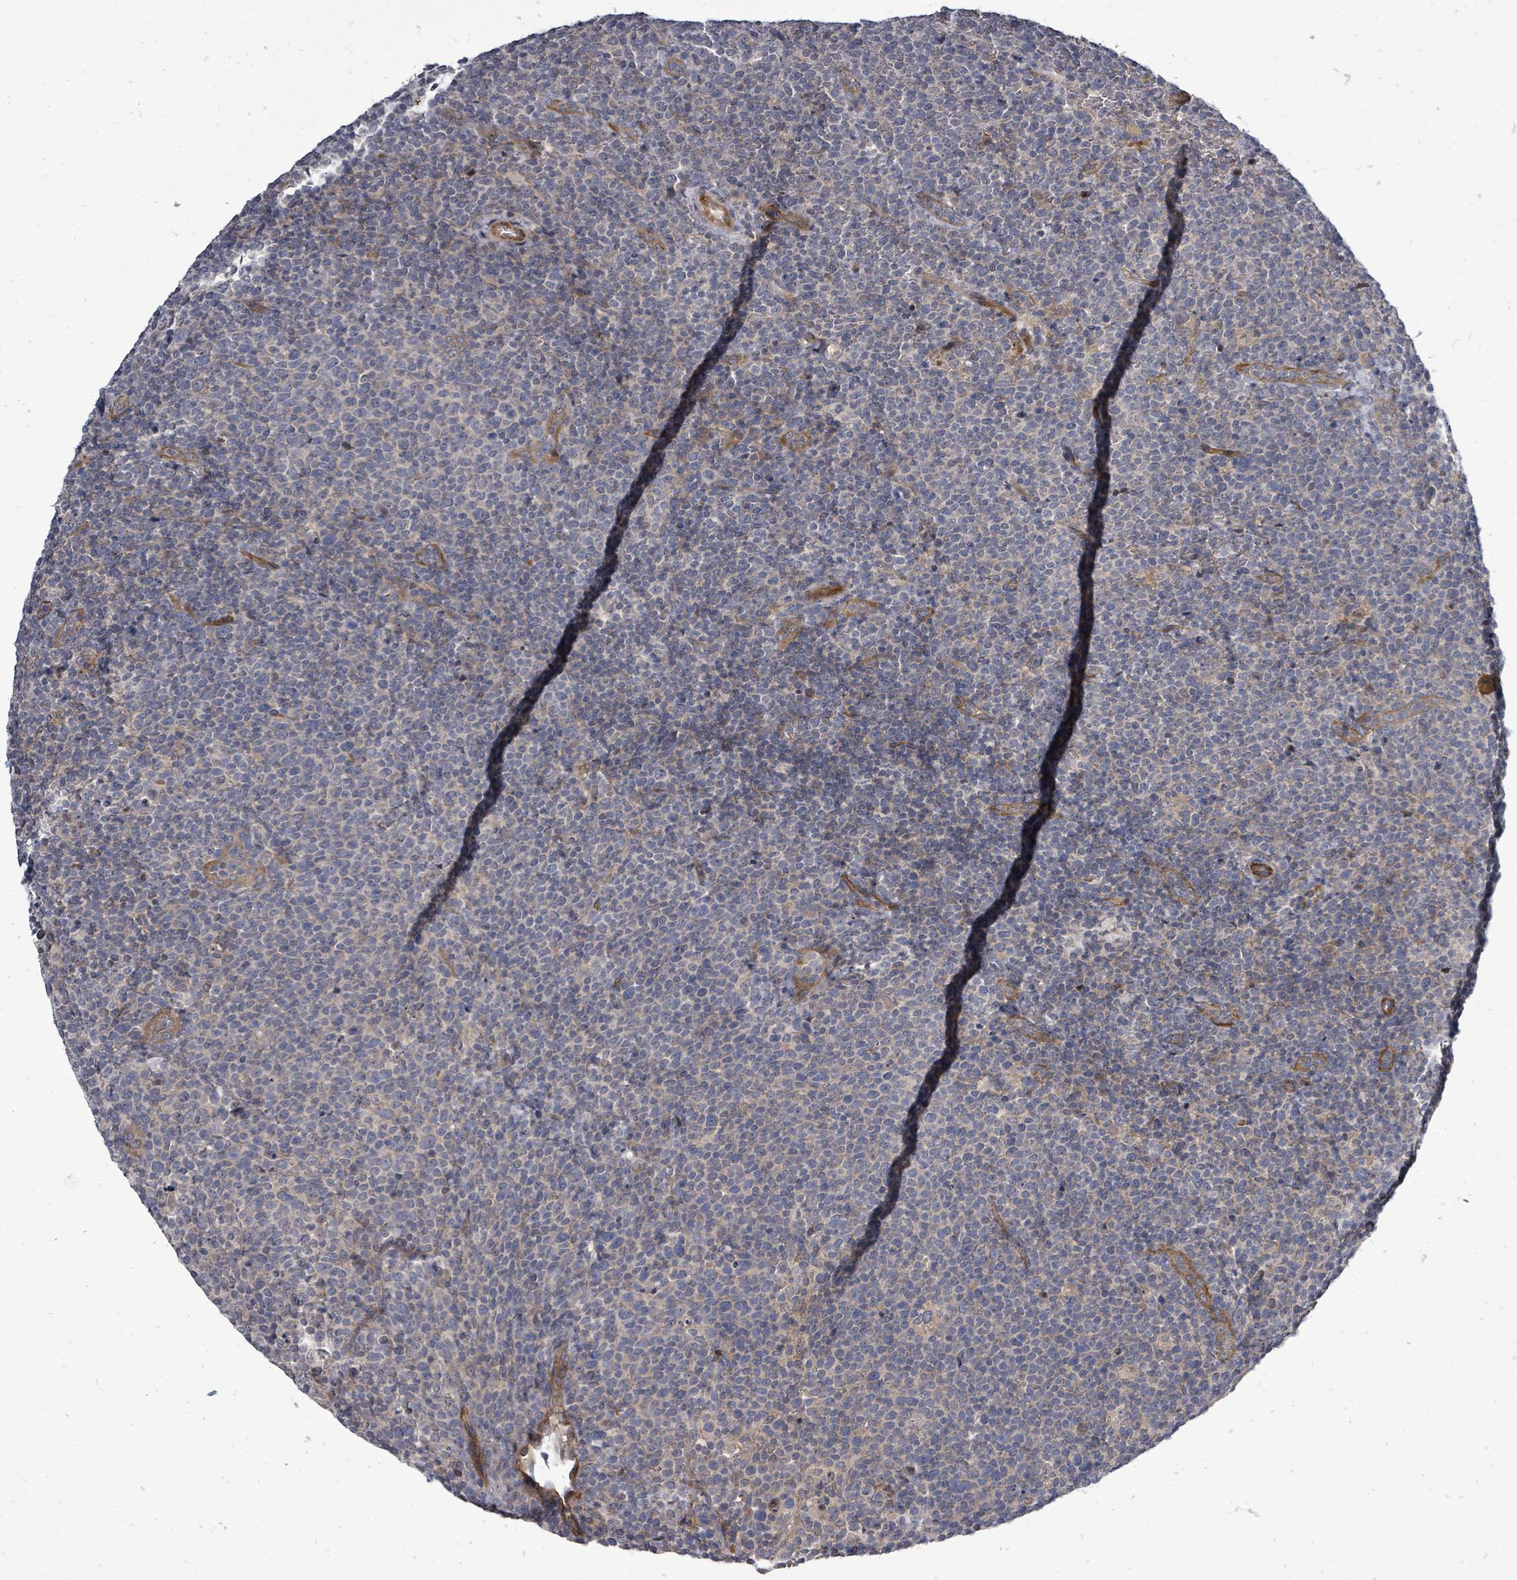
{"staining": {"intensity": "negative", "quantity": "none", "location": "none"}, "tissue": "lymphoma", "cell_type": "Tumor cells", "image_type": "cancer", "snomed": [{"axis": "morphology", "description": "Malignant lymphoma, non-Hodgkin's type, High grade"}, {"axis": "topography", "description": "Lymph node"}], "caption": "This micrograph is of high-grade malignant lymphoma, non-Hodgkin's type stained with IHC to label a protein in brown with the nuclei are counter-stained blue. There is no positivity in tumor cells.", "gene": "RALGAPB", "patient": {"sex": "male", "age": 61}}